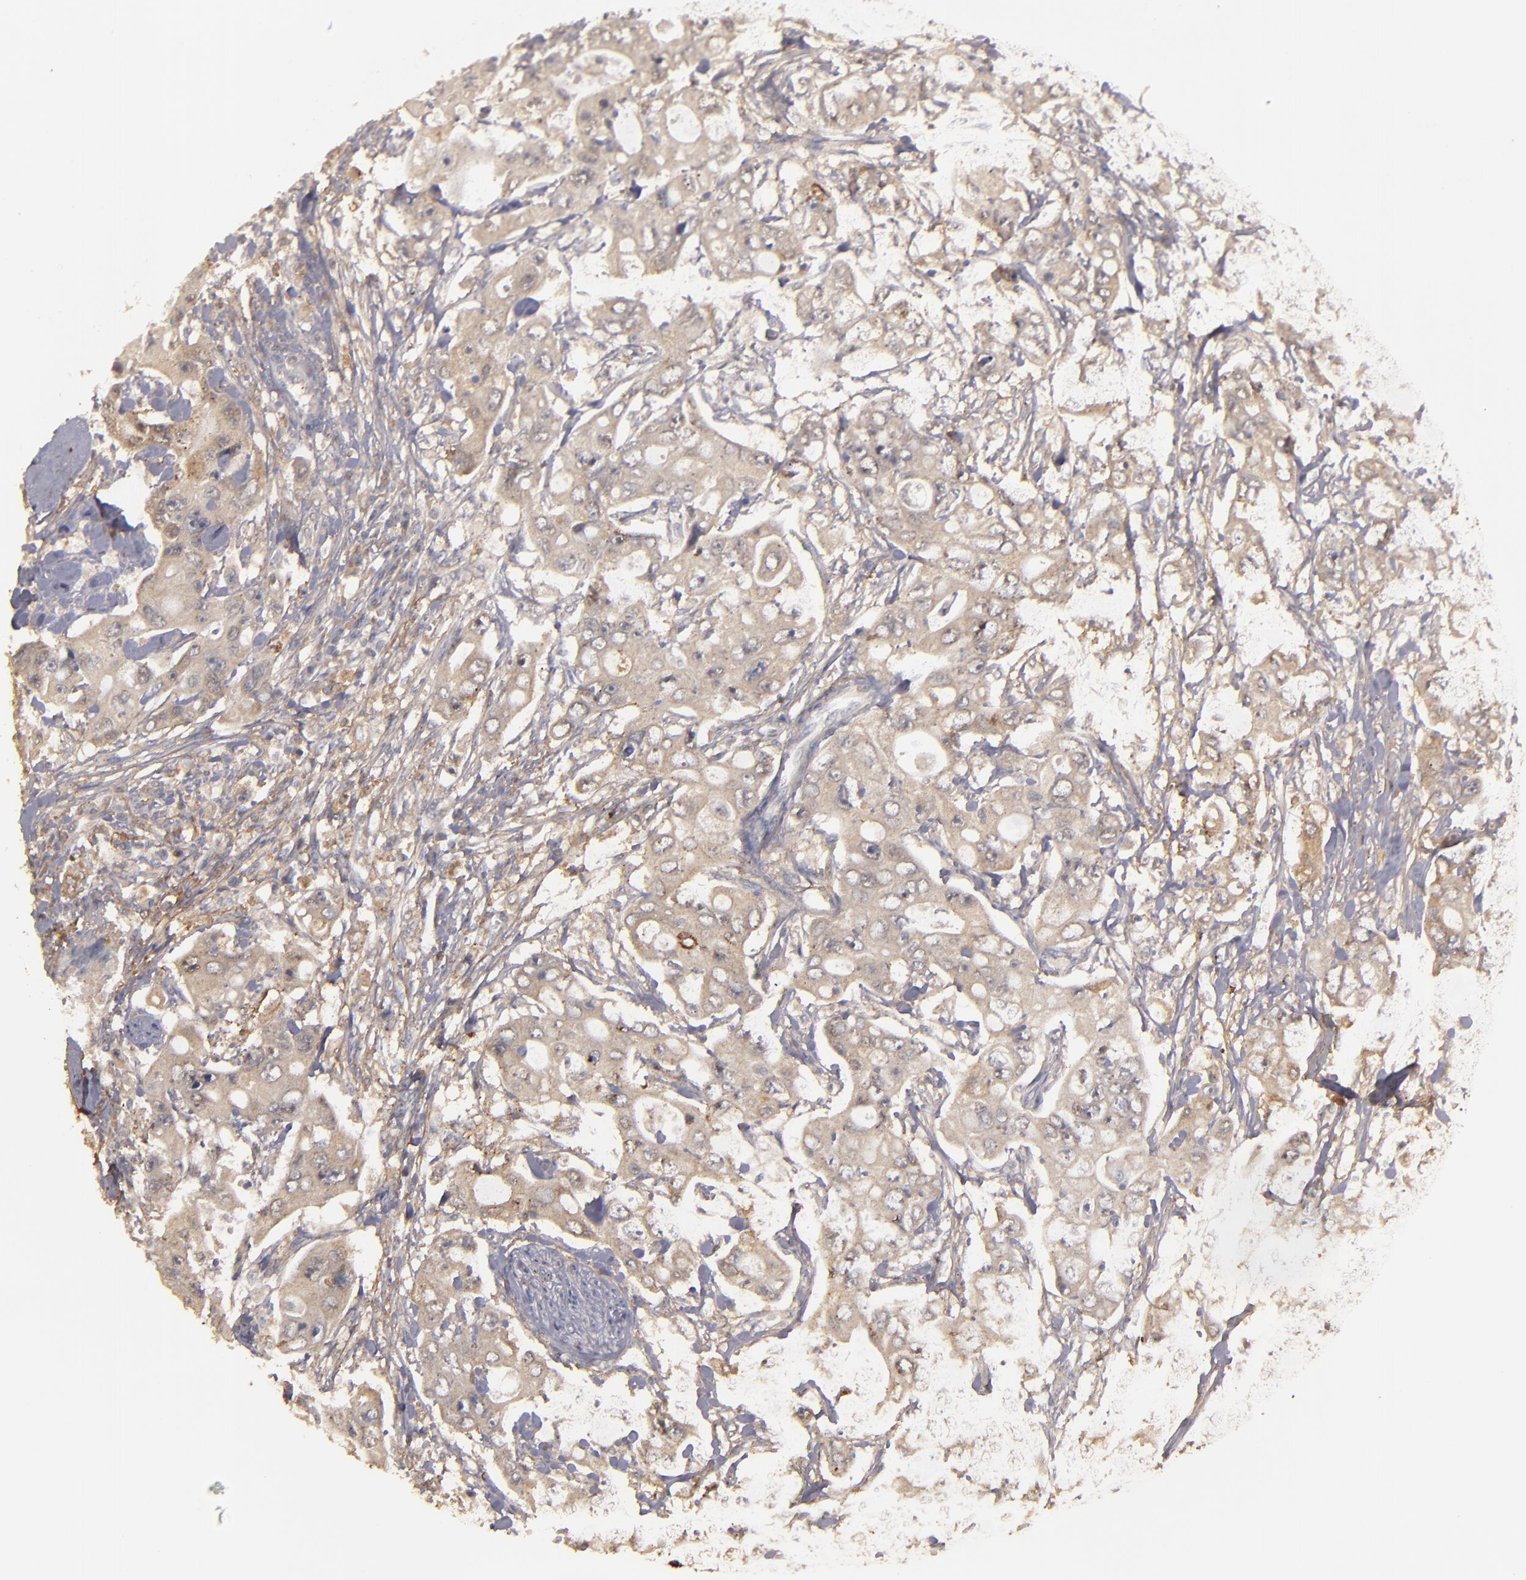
{"staining": {"intensity": "weak", "quantity": "25%-75%", "location": "cytoplasmic/membranous"}, "tissue": "colorectal cancer", "cell_type": "Tumor cells", "image_type": "cancer", "snomed": [{"axis": "morphology", "description": "Adenocarcinoma, NOS"}, {"axis": "topography", "description": "Colon"}], "caption": "A brown stain labels weak cytoplasmic/membranous expression of a protein in human colorectal adenocarcinoma tumor cells.", "gene": "MBL2", "patient": {"sex": "female", "age": 46}}